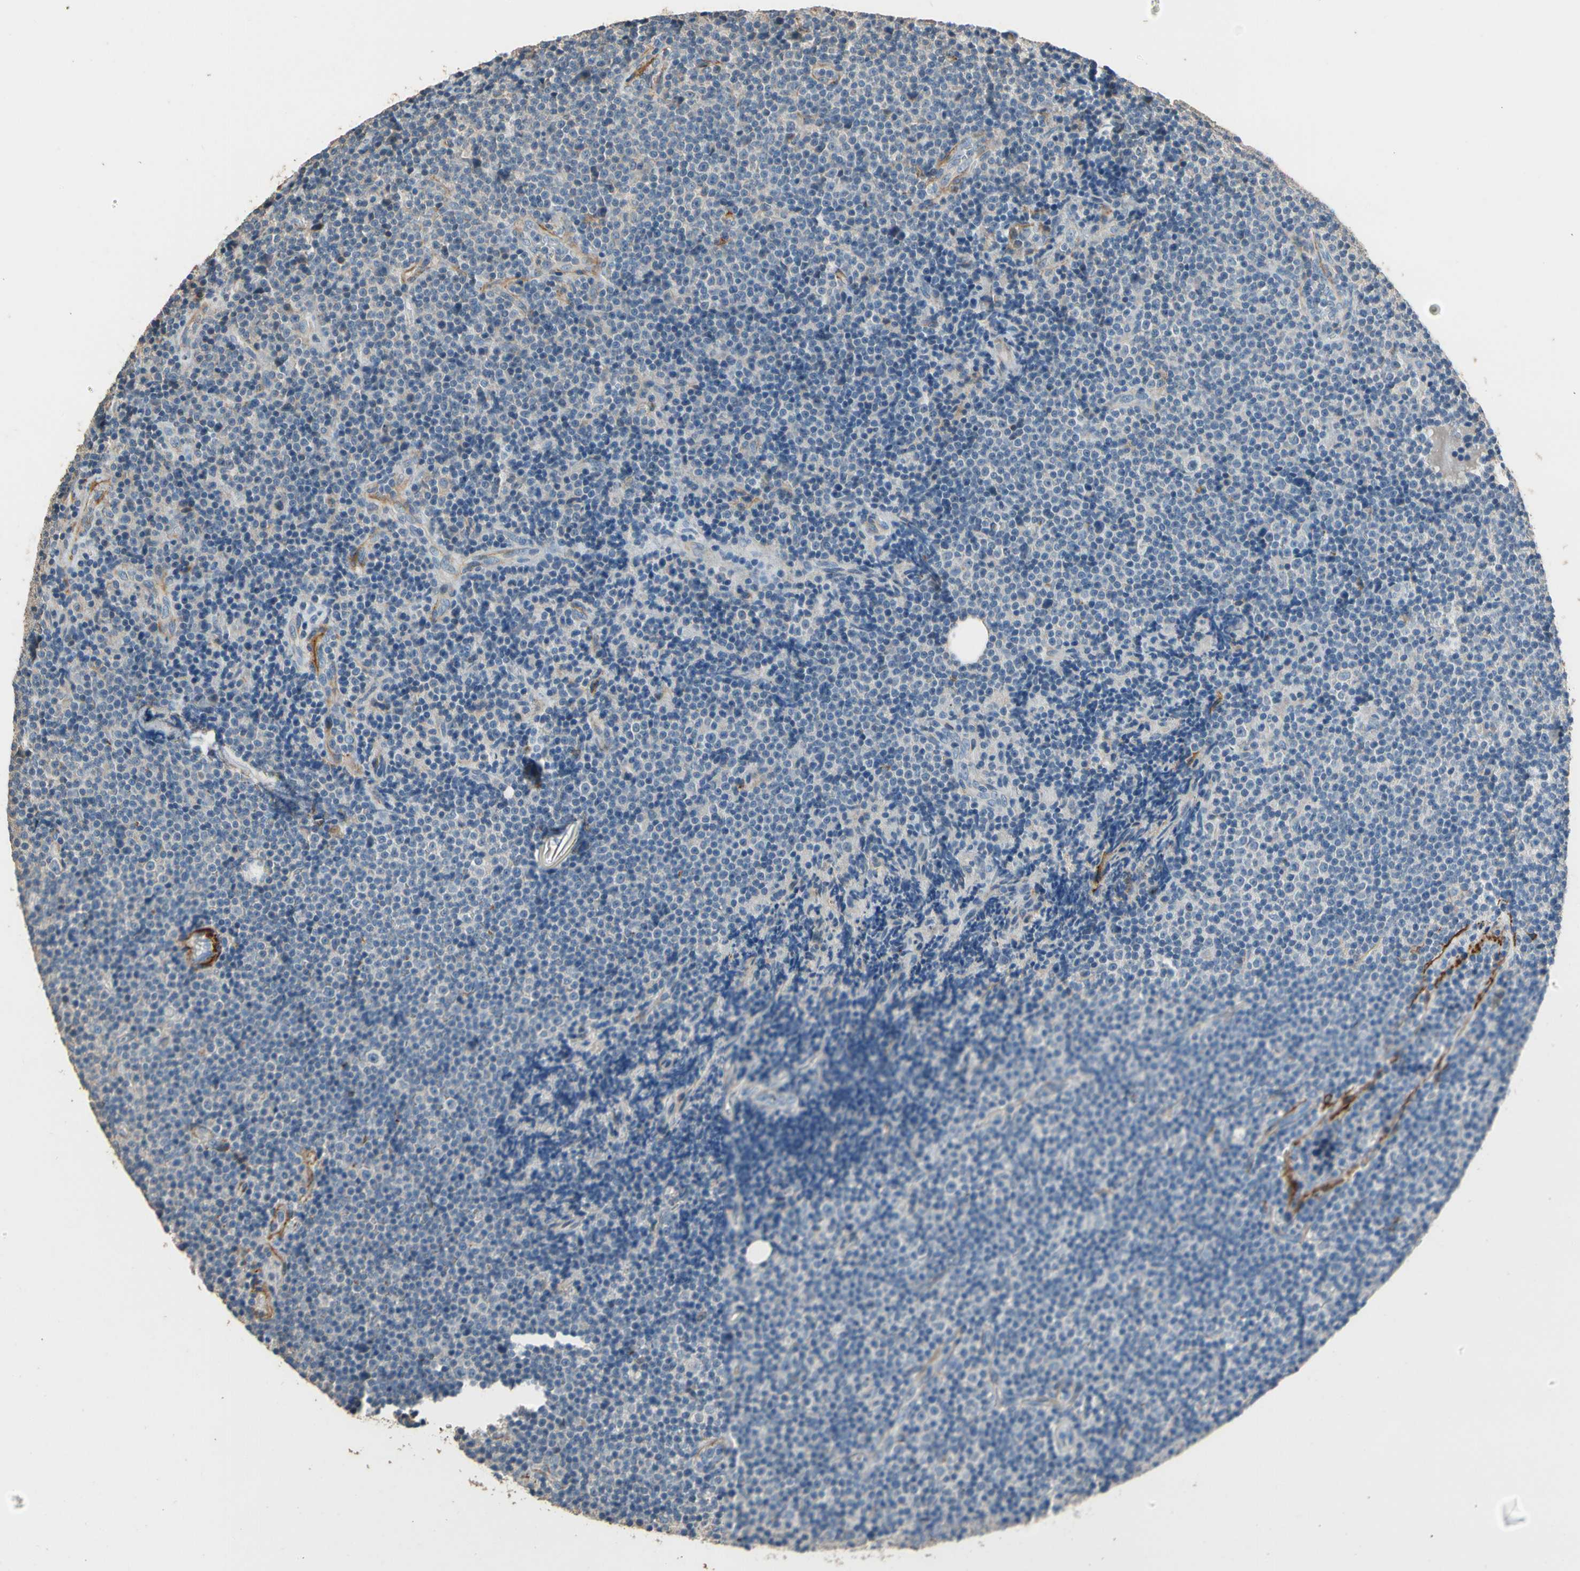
{"staining": {"intensity": "negative", "quantity": "none", "location": "none"}, "tissue": "lymphoma", "cell_type": "Tumor cells", "image_type": "cancer", "snomed": [{"axis": "morphology", "description": "Malignant lymphoma, non-Hodgkin's type, Low grade"}, {"axis": "topography", "description": "Lymph node"}], "caption": "IHC histopathology image of low-grade malignant lymphoma, non-Hodgkin's type stained for a protein (brown), which demonstrates no expression in tumor cells.", "gene": "SUSD2", "patient": {"sex": "female", "age": 67}}